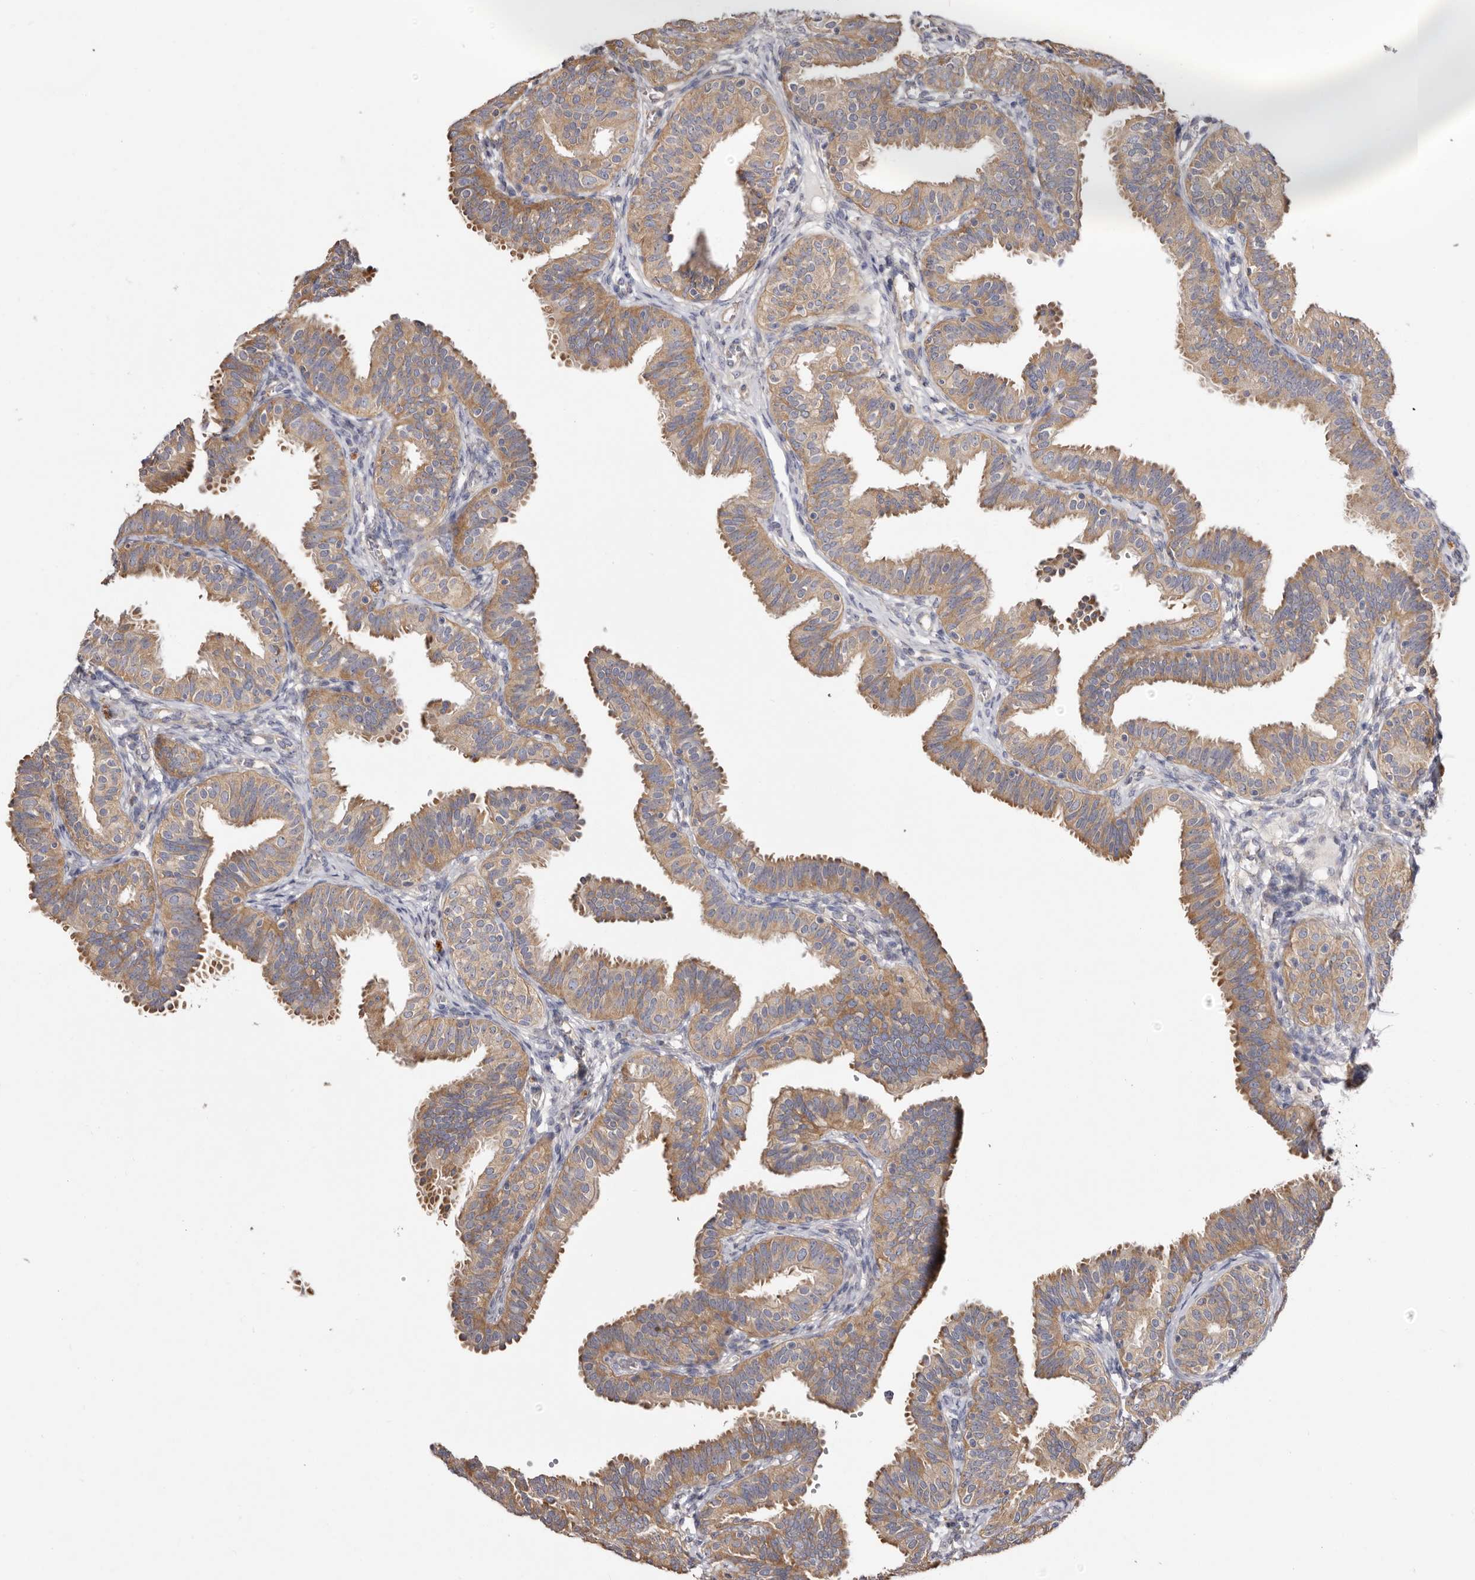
{"staining": {"intensity": "moderate", "quantity": ">75%", "location": "cytoplasmic/membranous"}, "tissue": "fallopian tube", "cell_type": "Glandular cells", "image_type": "normal", "snomed": [{"axis": "morphology", "description": "Normal tissue, NOS"}, {"axis": "topography", "description": "Fallopian tube"}], "caption": "Benign fallopian tube was stained to show a protein in brown. There is medium levels of moderate cytoplasmic/membranous positivity in approximately >75% of glandular cells. The staining was performed using DAB (3,3'-diaminobenzidine) to visualize the protein expression in brown, while the nuclei were stained in blue with hematoxylin (Magnification: 20x).", "gene": "FAM167B", "patient": {"sex": "female", "age": 35}}